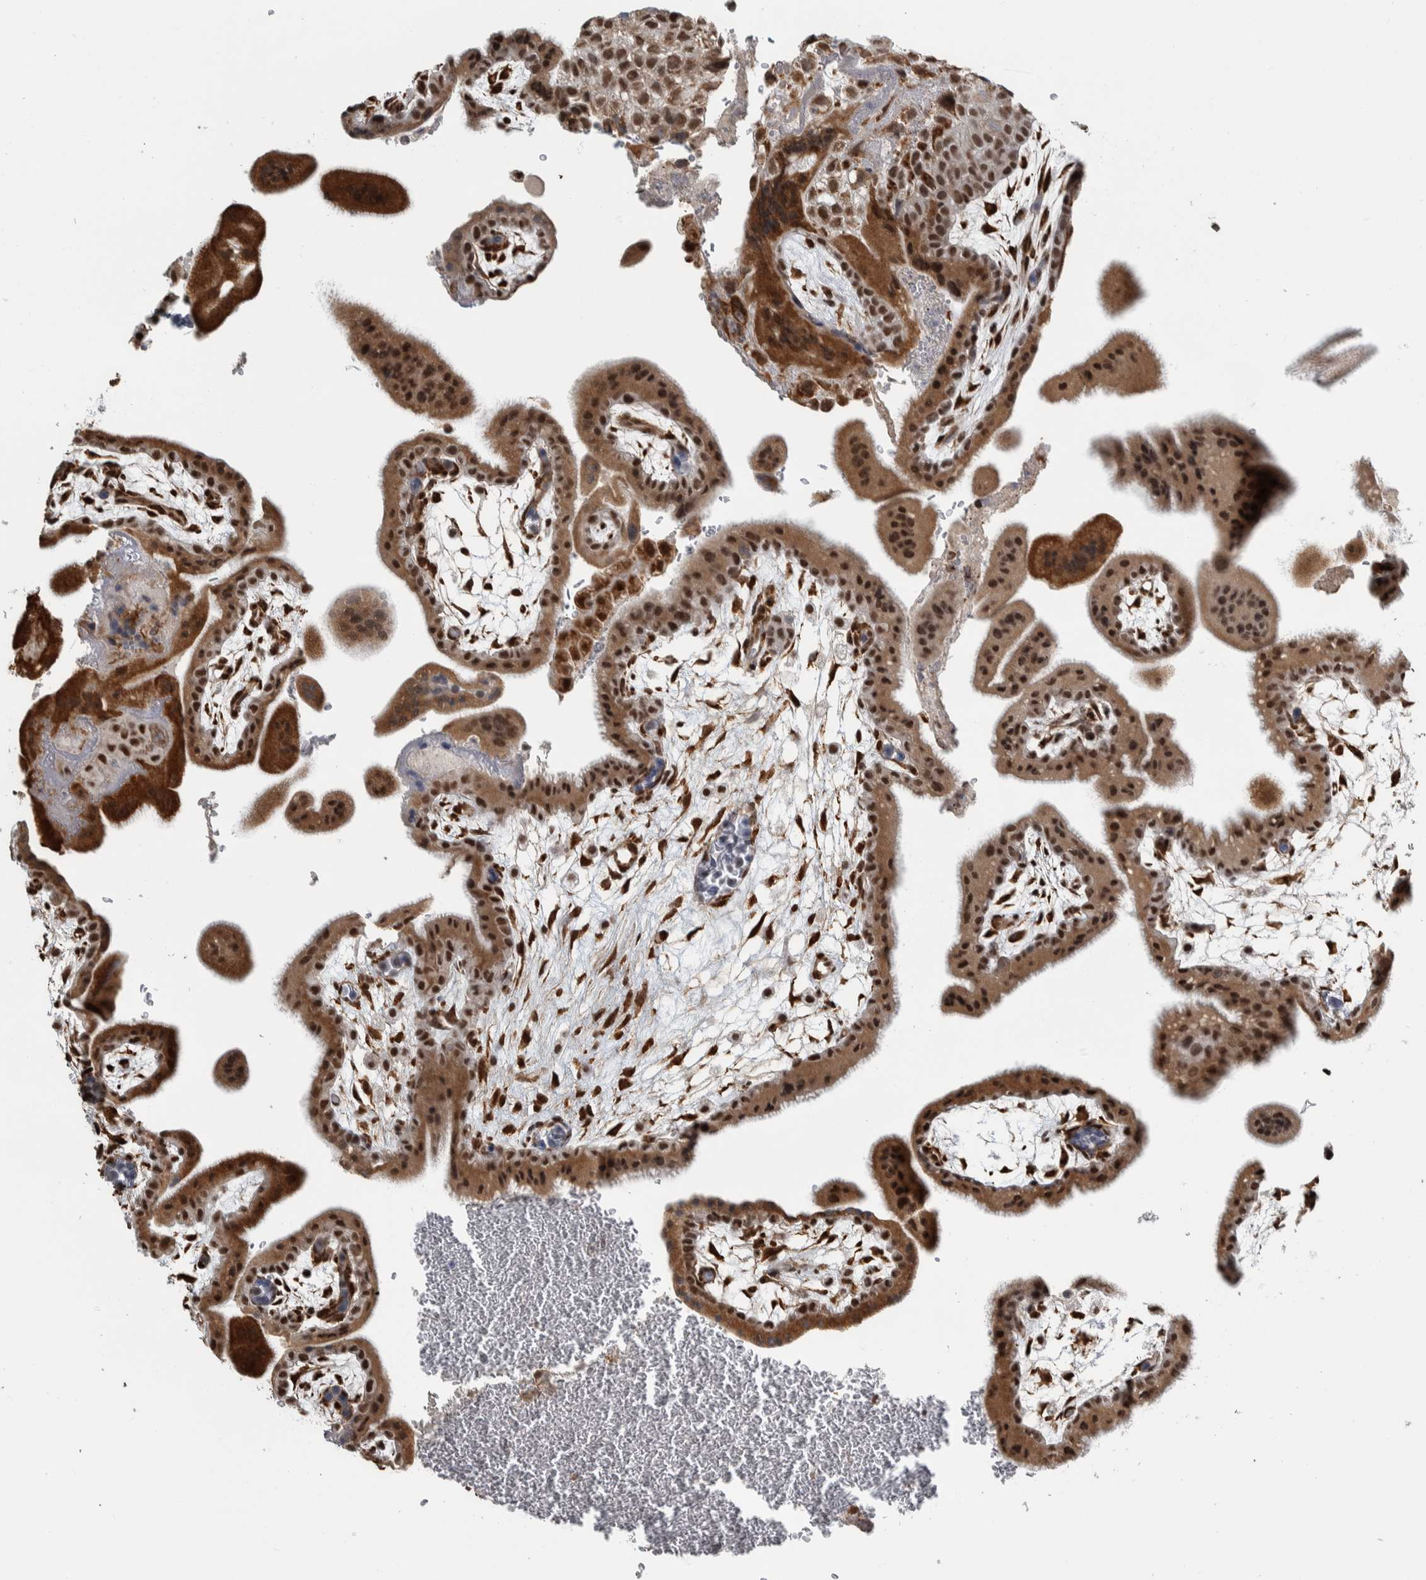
{"staining": {"intensity": "strong", "quantity": ">75%", "location": "cytoplasmic/membranous,nuclear"}, "tissue": "placenta", "cell_type": "Decidual cells", "image_type": "normal", "snomed": [{"axis": "morphology", "description": "Normal tissue, NOS"}, {"axis": "topography", "description": "Placenta"}], "caption": "This micrograph displays IHC staining of benign placenta, with high strong cytoplasmic/membranous,nuclear expression in approximately >75% of decidual cells.", "gene": "DDX42", "patient": {"sex": "female", "age": 35}}